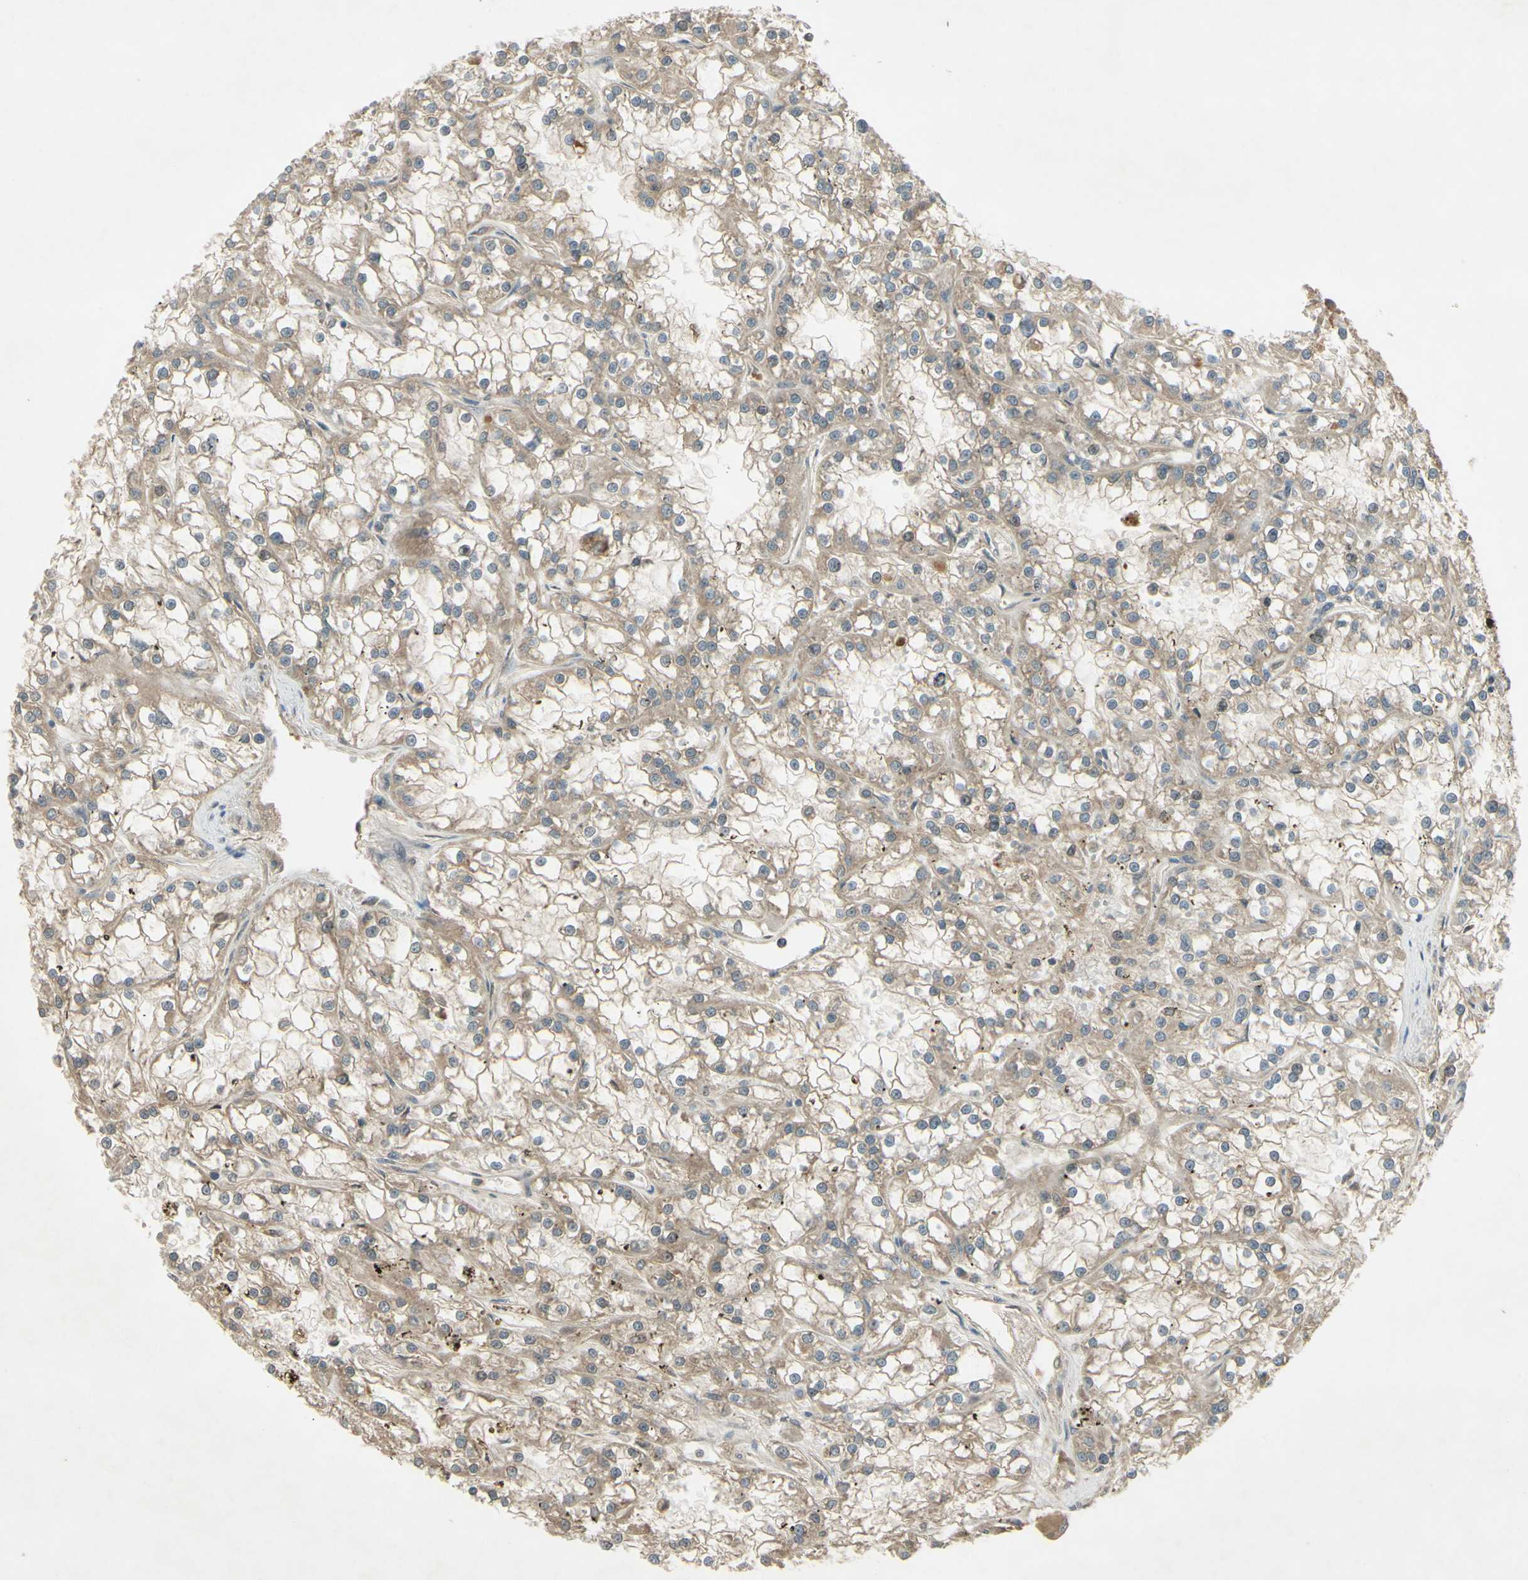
{"staining": {"intensity": "weak", "quantity": ">75%", "location": "cytoplasmic/membranous"}, "tissue": "renal cancer", "cell_type": "Tumor cells", "image_type": "cancer", "snomed": [{"axis": "morphology", "description": "Adenocarcinoma, NOS"}, {"axis": "topography", "description": "Kidney"}], "caption": "Protein expression analysis of renal cancer reveals weak cytoplasmic/membranous positivity in approximately >75% of tumor cells.", "gene": "RAD18", "patient": {"sex": "female", "age": 52}}